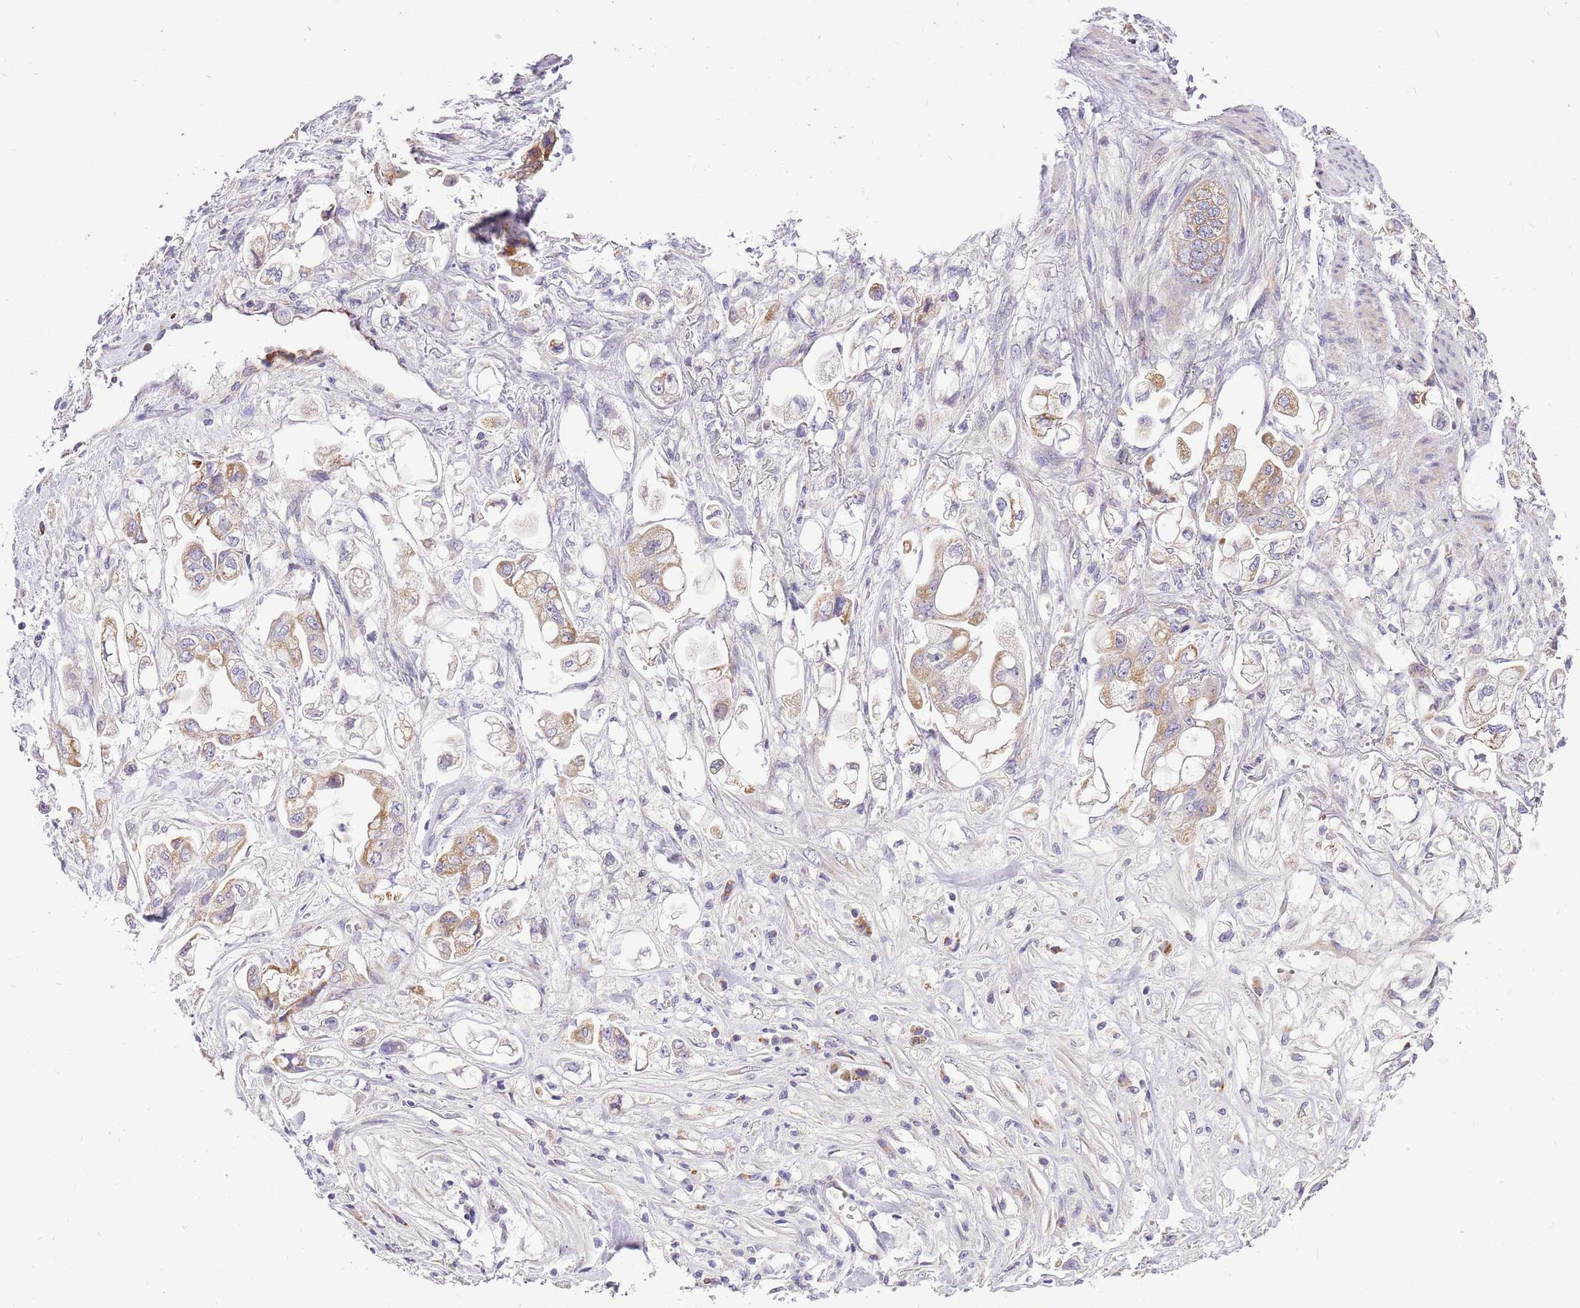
{"staining": {"intensity": "moderate", "quantity": "25%-75%", "location": "cytoplasmic/membranous"}, "tissue": "stomach cancer", "cell_type": "Tumor cells", "image_type": "cancer", "snomed": [{"axis": "morphology", "description": "Adenocarcinoma, NOS"}, {"axis": "topography", "description": "Stomach"}], "caption": "Human stomach cancer (adenocarcinoma) stained for a protein (brown) exhibits moderate cytoplasmic/membranous positive expression in approximately 25%-75% of tumor cells.", "gene": "COX17", "patient": {"sex": "male", "age": 62}}